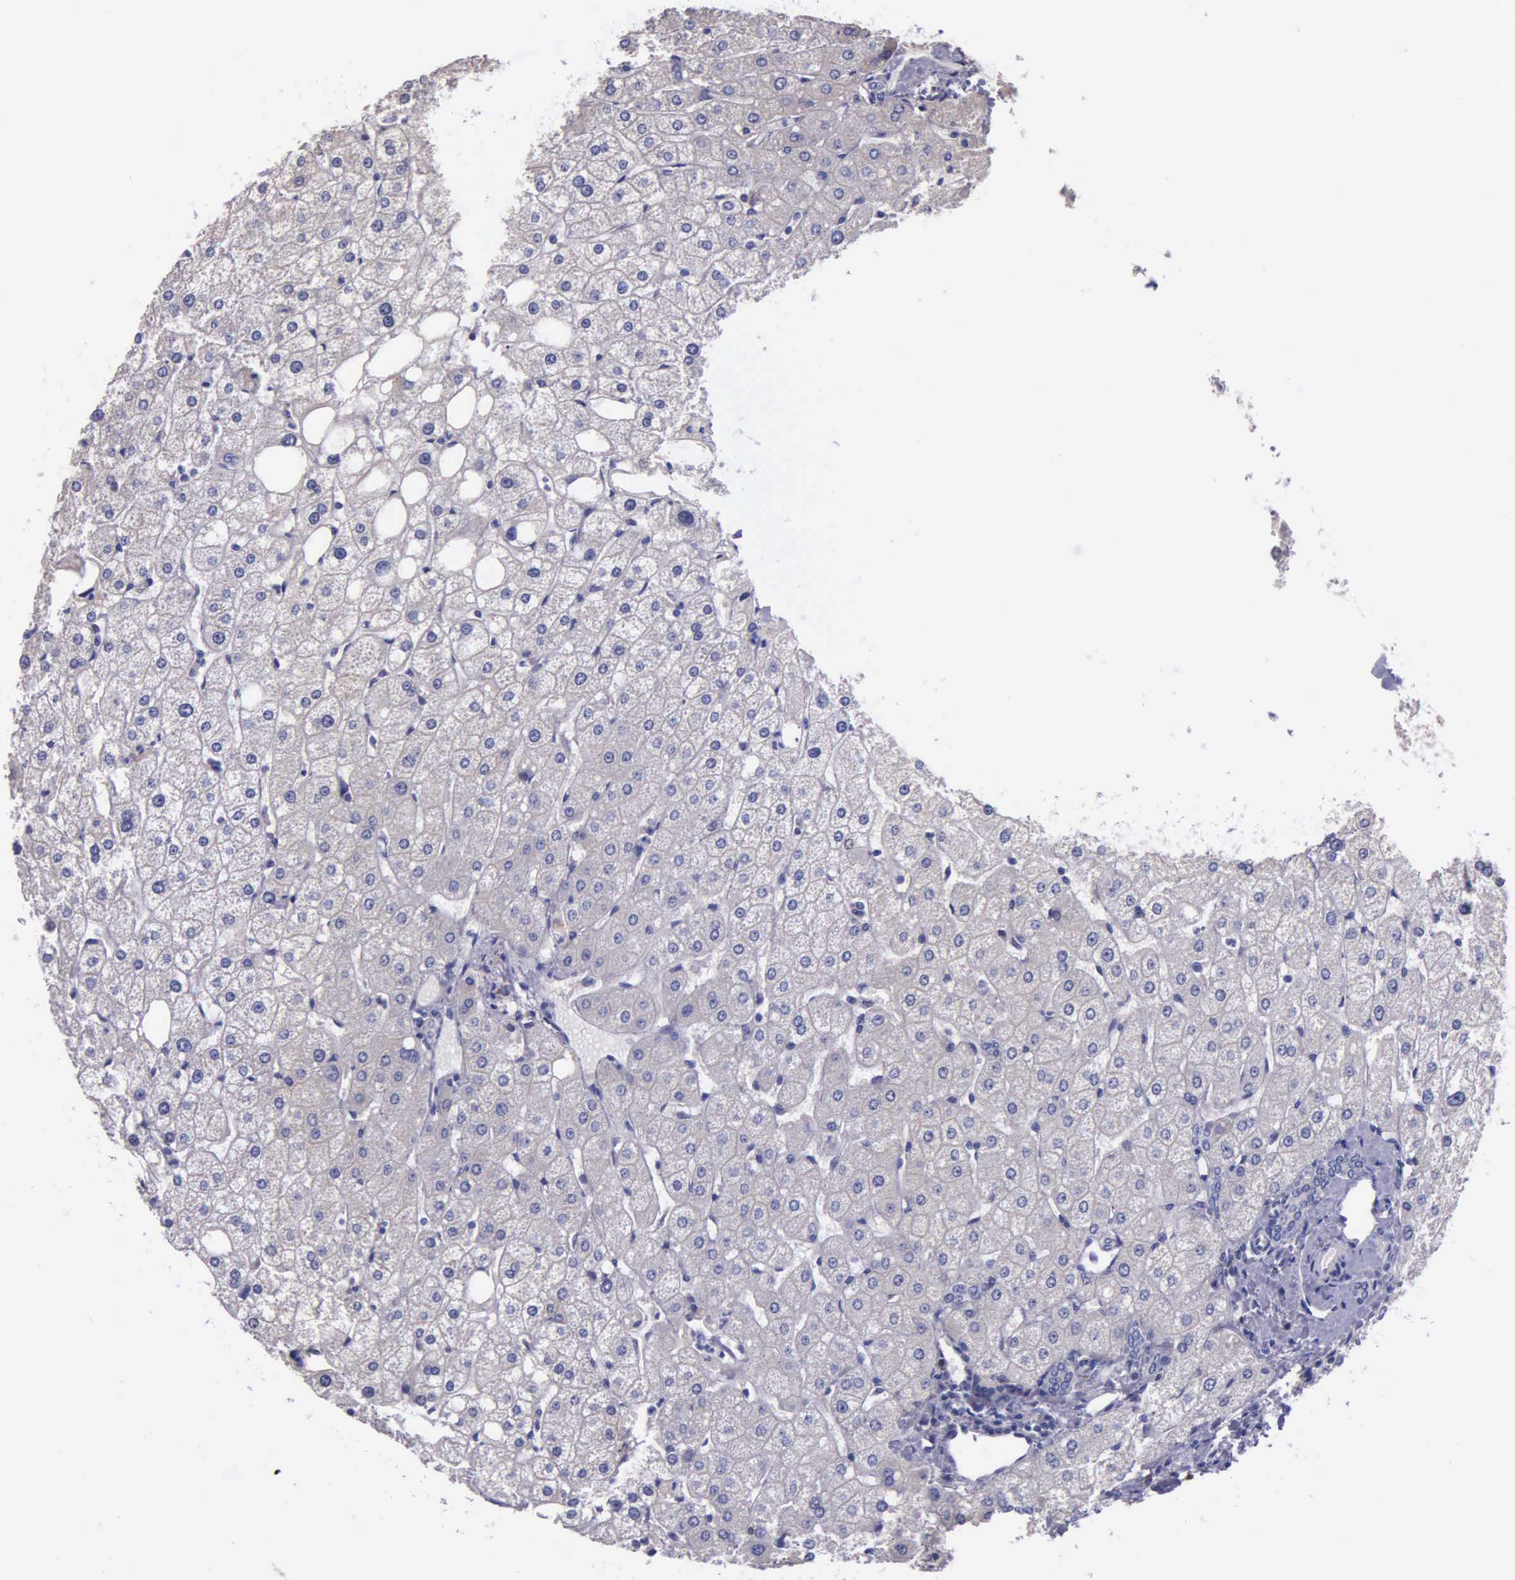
{"staining": {"intensity": "negative", "quantity": "none", "location": "none"}, "tissue": "liver", "cell_type": "Cholangiocytes", "image_type": "normal", "snomed": [{"axis": "morphology", "description": "Normal tissue, NOS"}, {"axis": "topography", "description": "Liver"}], "caption": "DAB (3,3'-diaminobenzidine) immunohistochemical staining of benign human liver exhibits no significant positivity in cholangiocytes.", "gene": "ZC3H12B", "patient": {"sex": "male", "age": 35}}